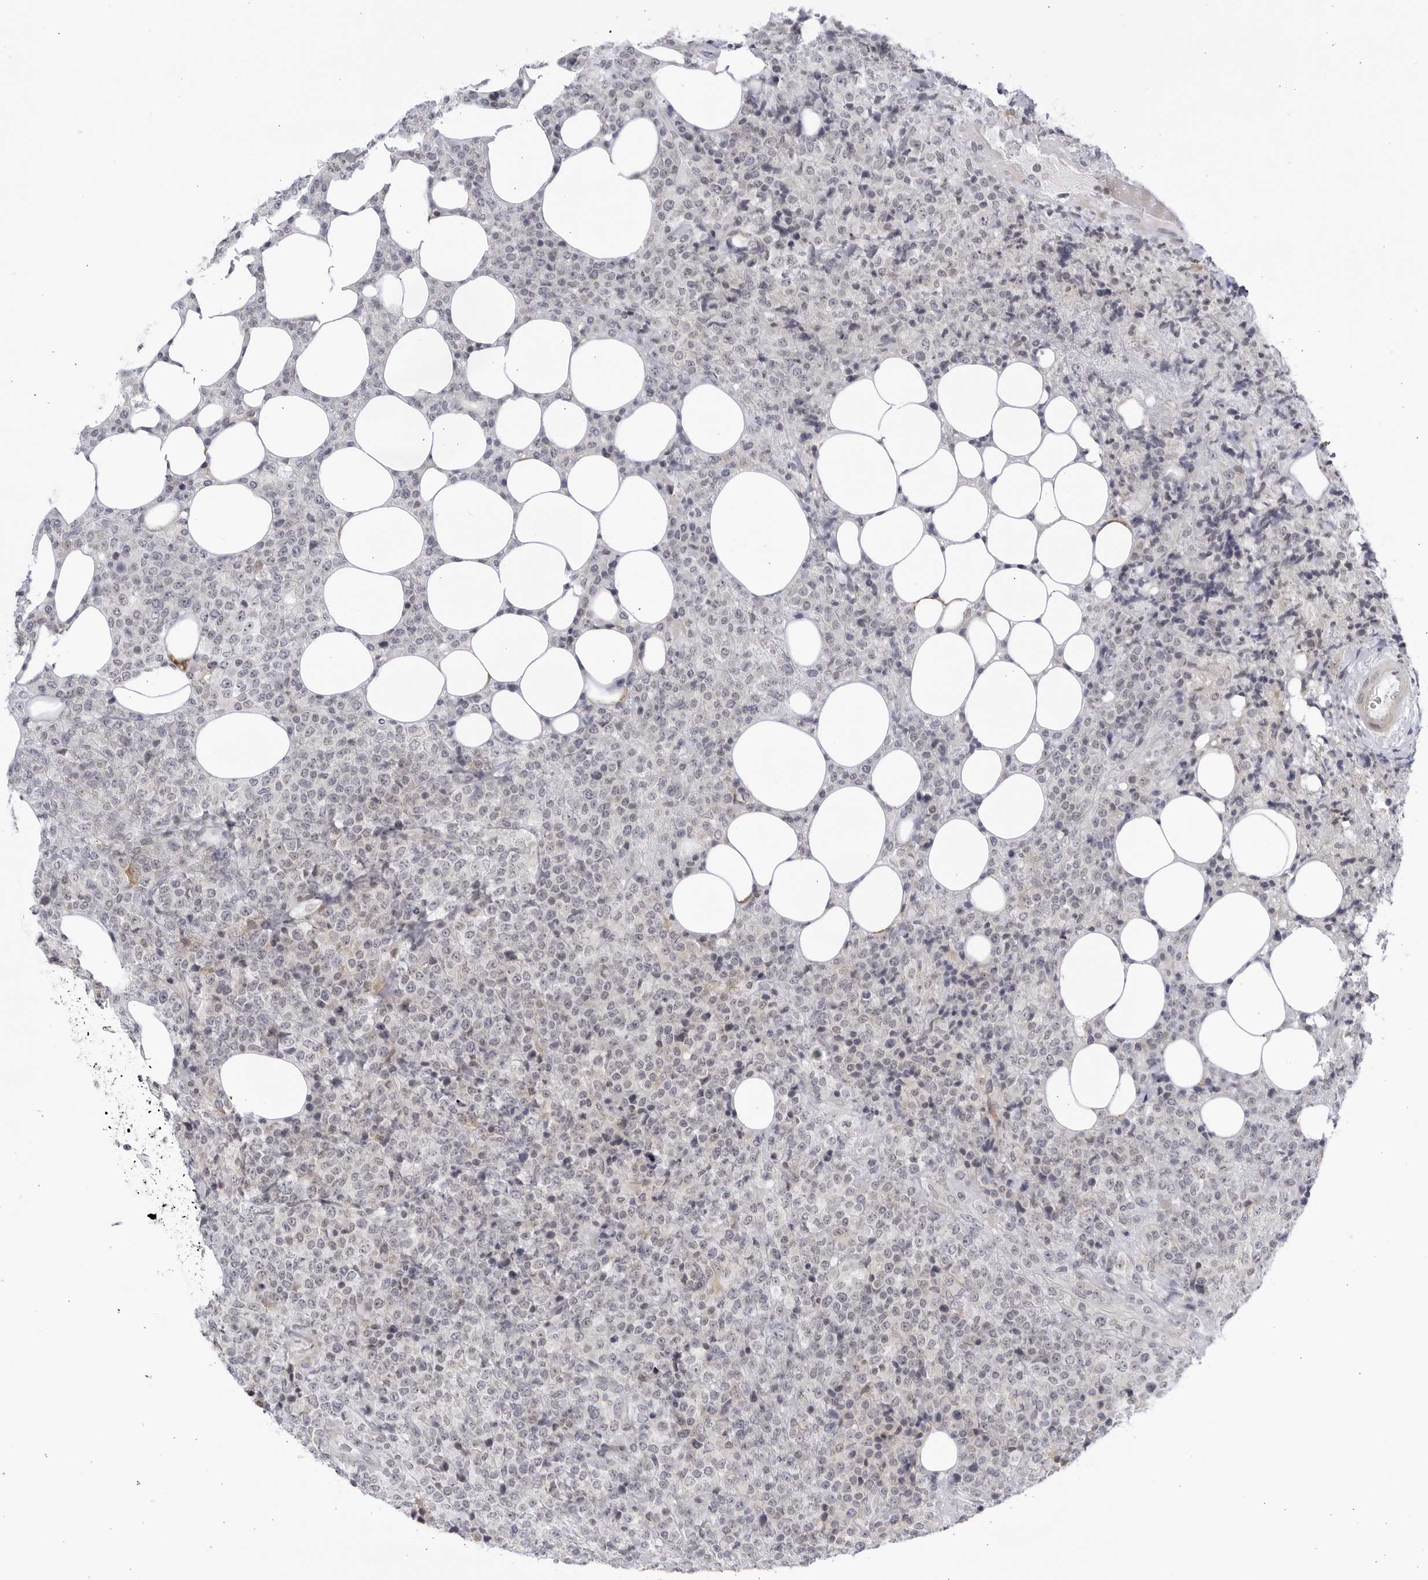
{"staining": {"intensity": "negative", "quantity": "none", "location": "none"}, "tissue": "lymphoma", "cell_type": "Tumor cells", "image_type": "cancer", "snomed": [{"axis": "morphology", "description": "Malignant lymphoma, non-Hodgkin's type, High grade"}, {"axis": "topography", "description": "Lymph node"}], "caption": "This is an immunohistochemistry micrograph of human lymphoma. There is no expression in tumor cells.", "gene": "CNBD1", "patient": {"sex": "male", "age": 13}}